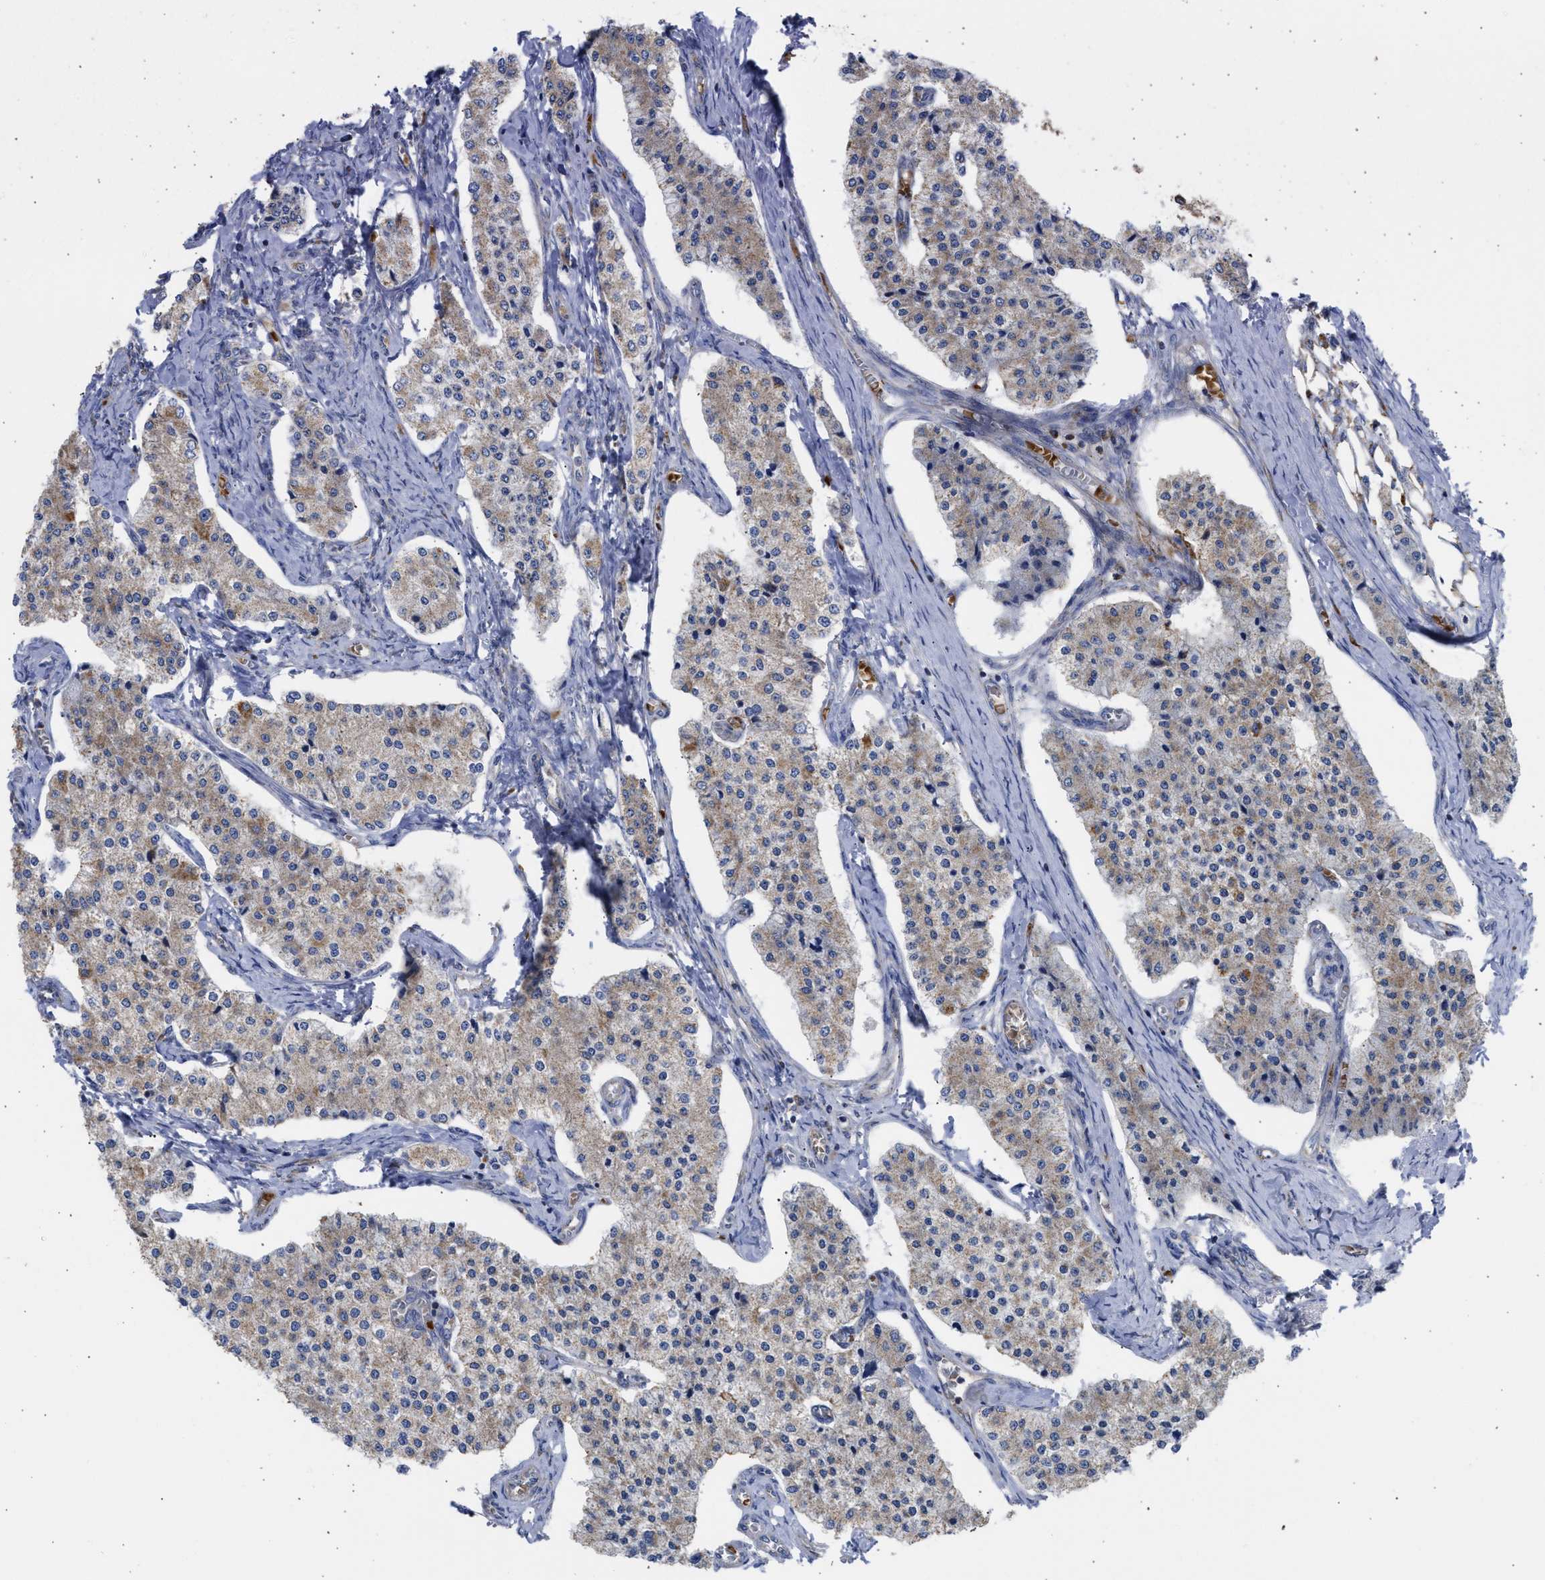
{"staining": {"intensity": "weak", "quantity": ">75%", "location": "cytoplasmic/membranous"}, "tissue": "carcinoid", "cell_type": "Tumor cells", "image_type": "cancer", "snomed": [{"axis": "morphology", "description": "Carcinoid, malignant, NOS"}, {"axis": "topography", "description": "Colon"}], "caption": "Tumor cells demonstrate weak cytoplasmic/membranous positivity in about >75% of cells in malignant carcinoid.", "gene": "BTG3", "patient": {"sex": "female", "age": 52}}